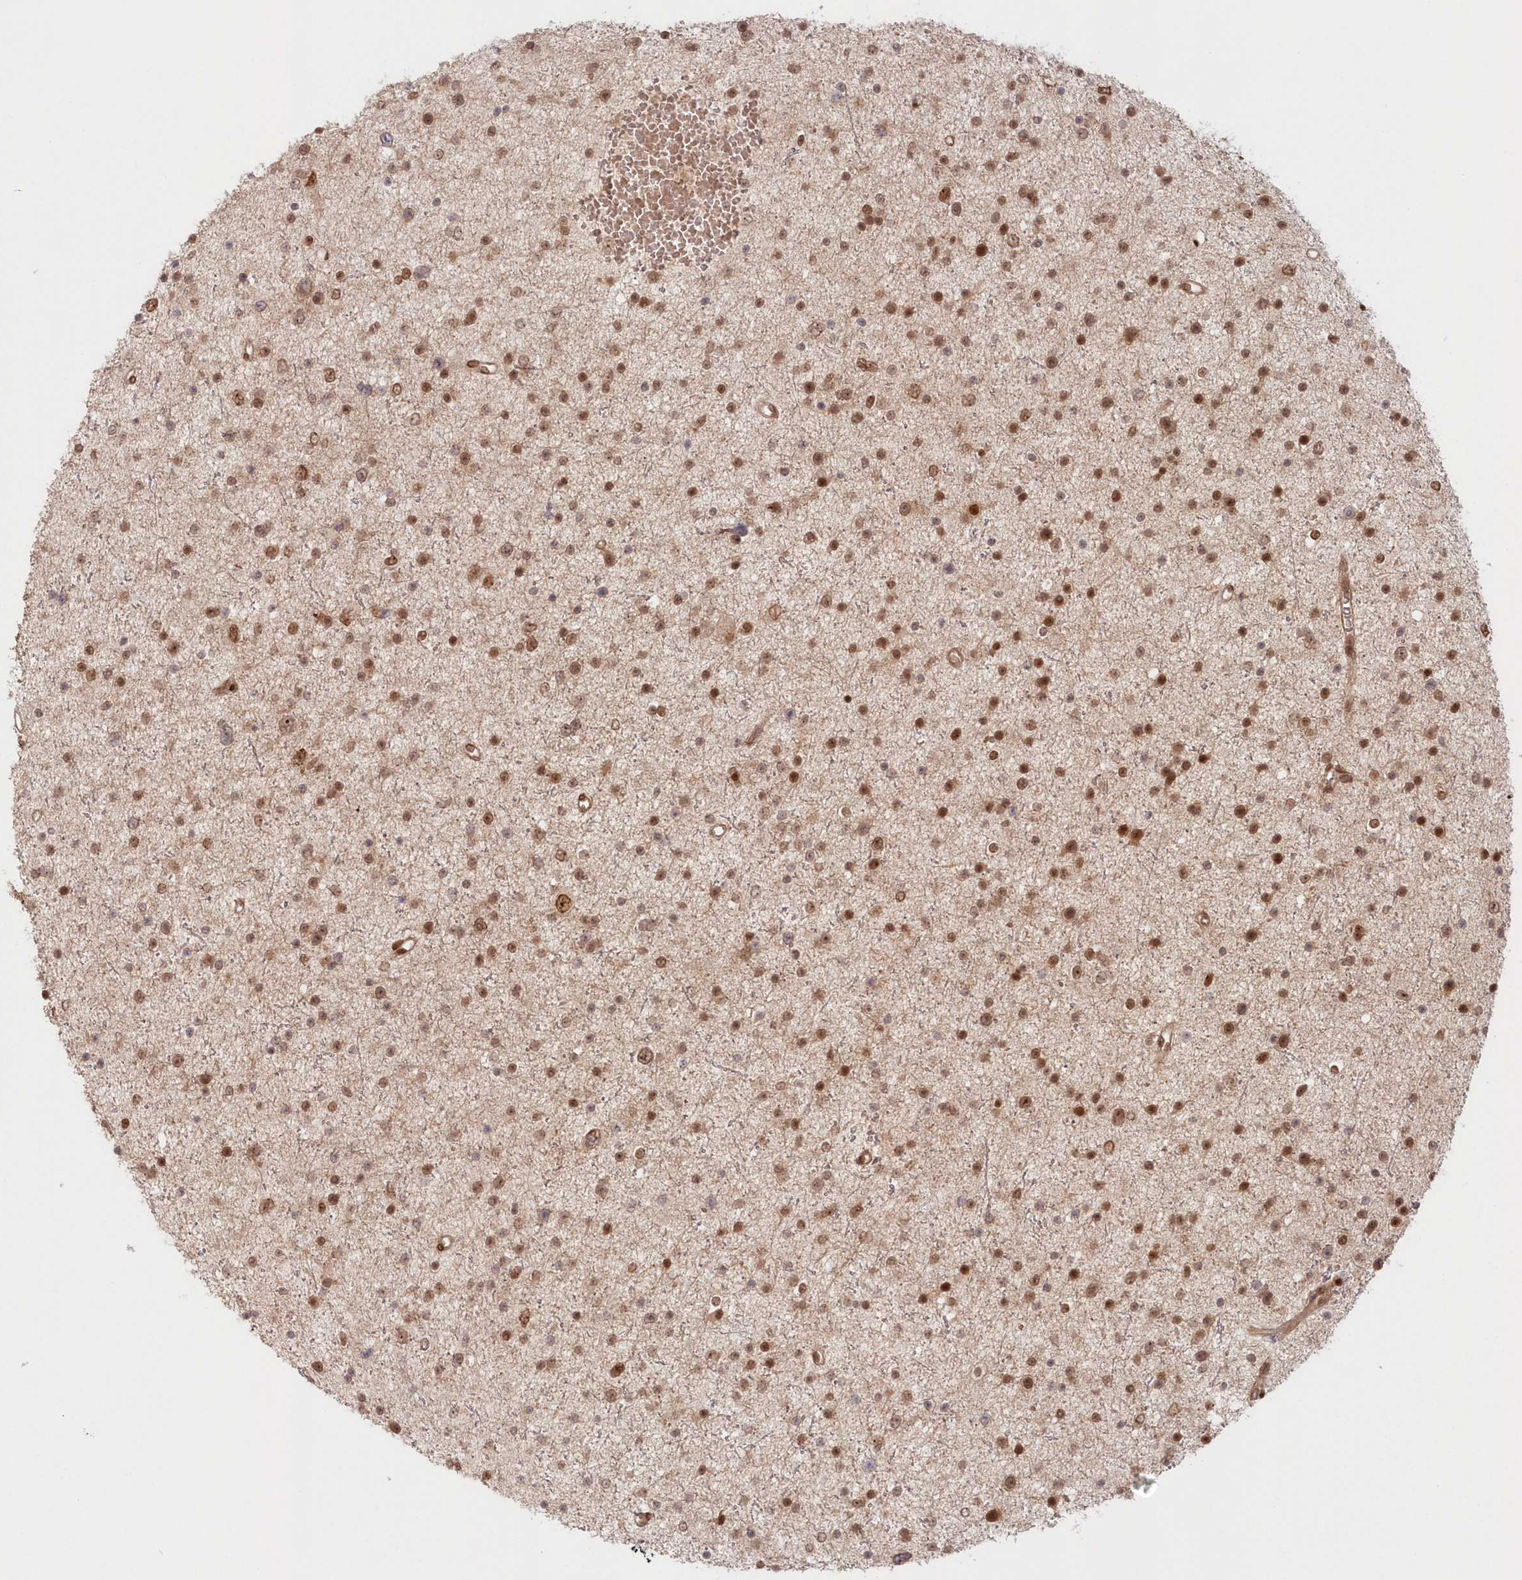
{"staining": {"intensity": "moderate", "quantity": ">75%", "location": "nuclear"}, "tissue": "glioma", "cell_type": "Tumor cells", "image_type": "cancer", "snomed": [{"axis": "morphology", "description": "Glioma, malignant, Low grade"}, {"axis": "topography", "description": "Brain"}], "caption": "High-magnification brightfield microscopy of glioma stained with DAB (3,3'-diaminobenzidine) (brown) and counterstained with hematoxylin (blue). tumor cells exhibit moderate nuclear staining is present in about>75% of cells.", "gene": "TOGARAM2", "patient": {"sex": "female", "age": 37}}